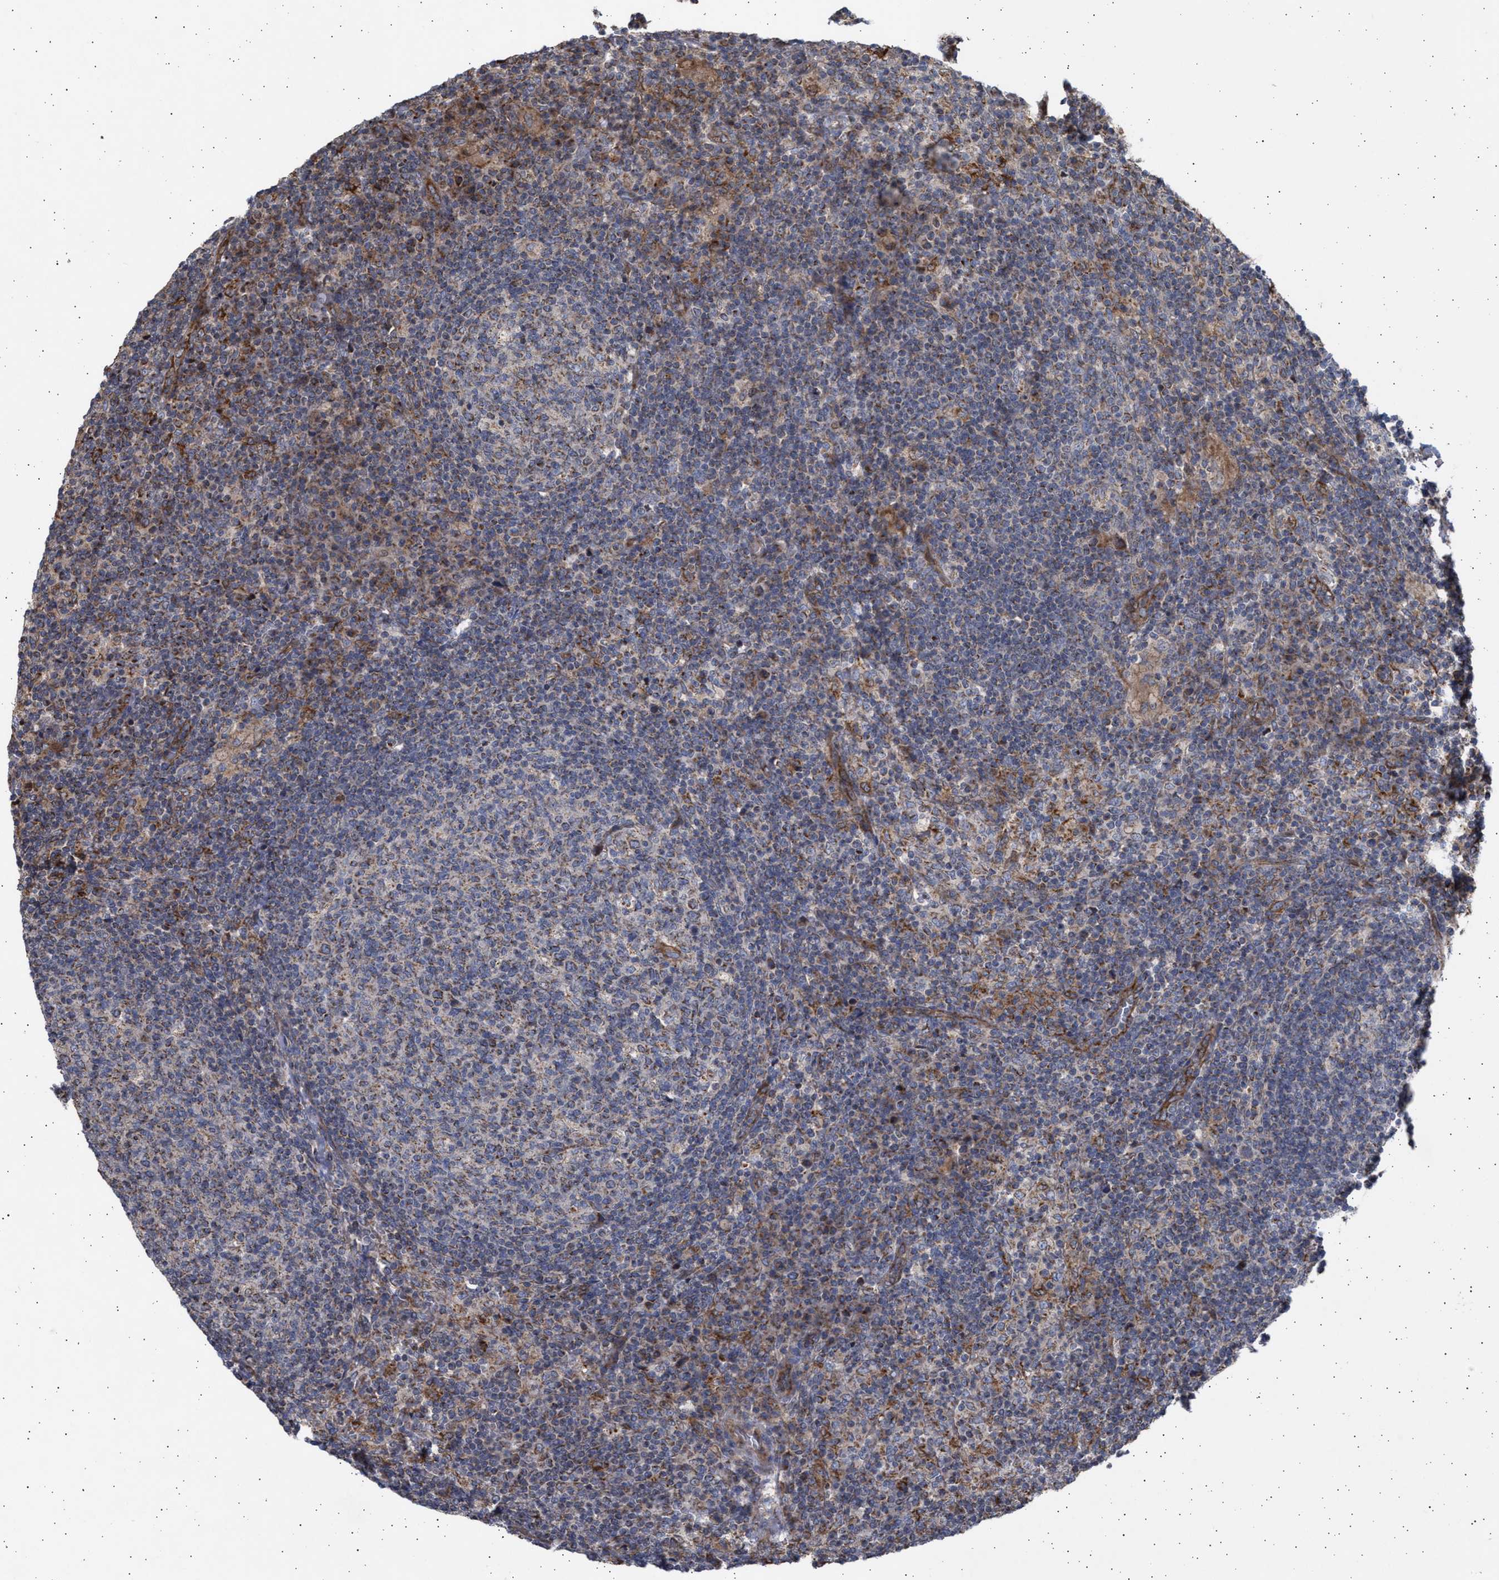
{"staining": {"intensity": "moderate", "quantity": "25%-75%", "location": "cytoplasmic/membranous"}, "tissue": "lymph node", "cell_type": "Germinal center cells", "image_type": "normal", "snomed": [{"axis": "morphology", "description": "Normal tissue, NOS"}, {"axis": "morphology", "description": "Inflammation, NOS"}, {"axis": "topography", "description": "Lymph node"}], "caption": "Immunohistochemical staining of benign human lymph node exhibits medium levels of moderate cytoplasmic/membranous positivity in approximately 25%-75% of germinal center cells. The protein of interest is shown in brown color, while the nuclei are stained blue.", "gene": "TTC19", "patient": {"sex": "male", "age": 55}}